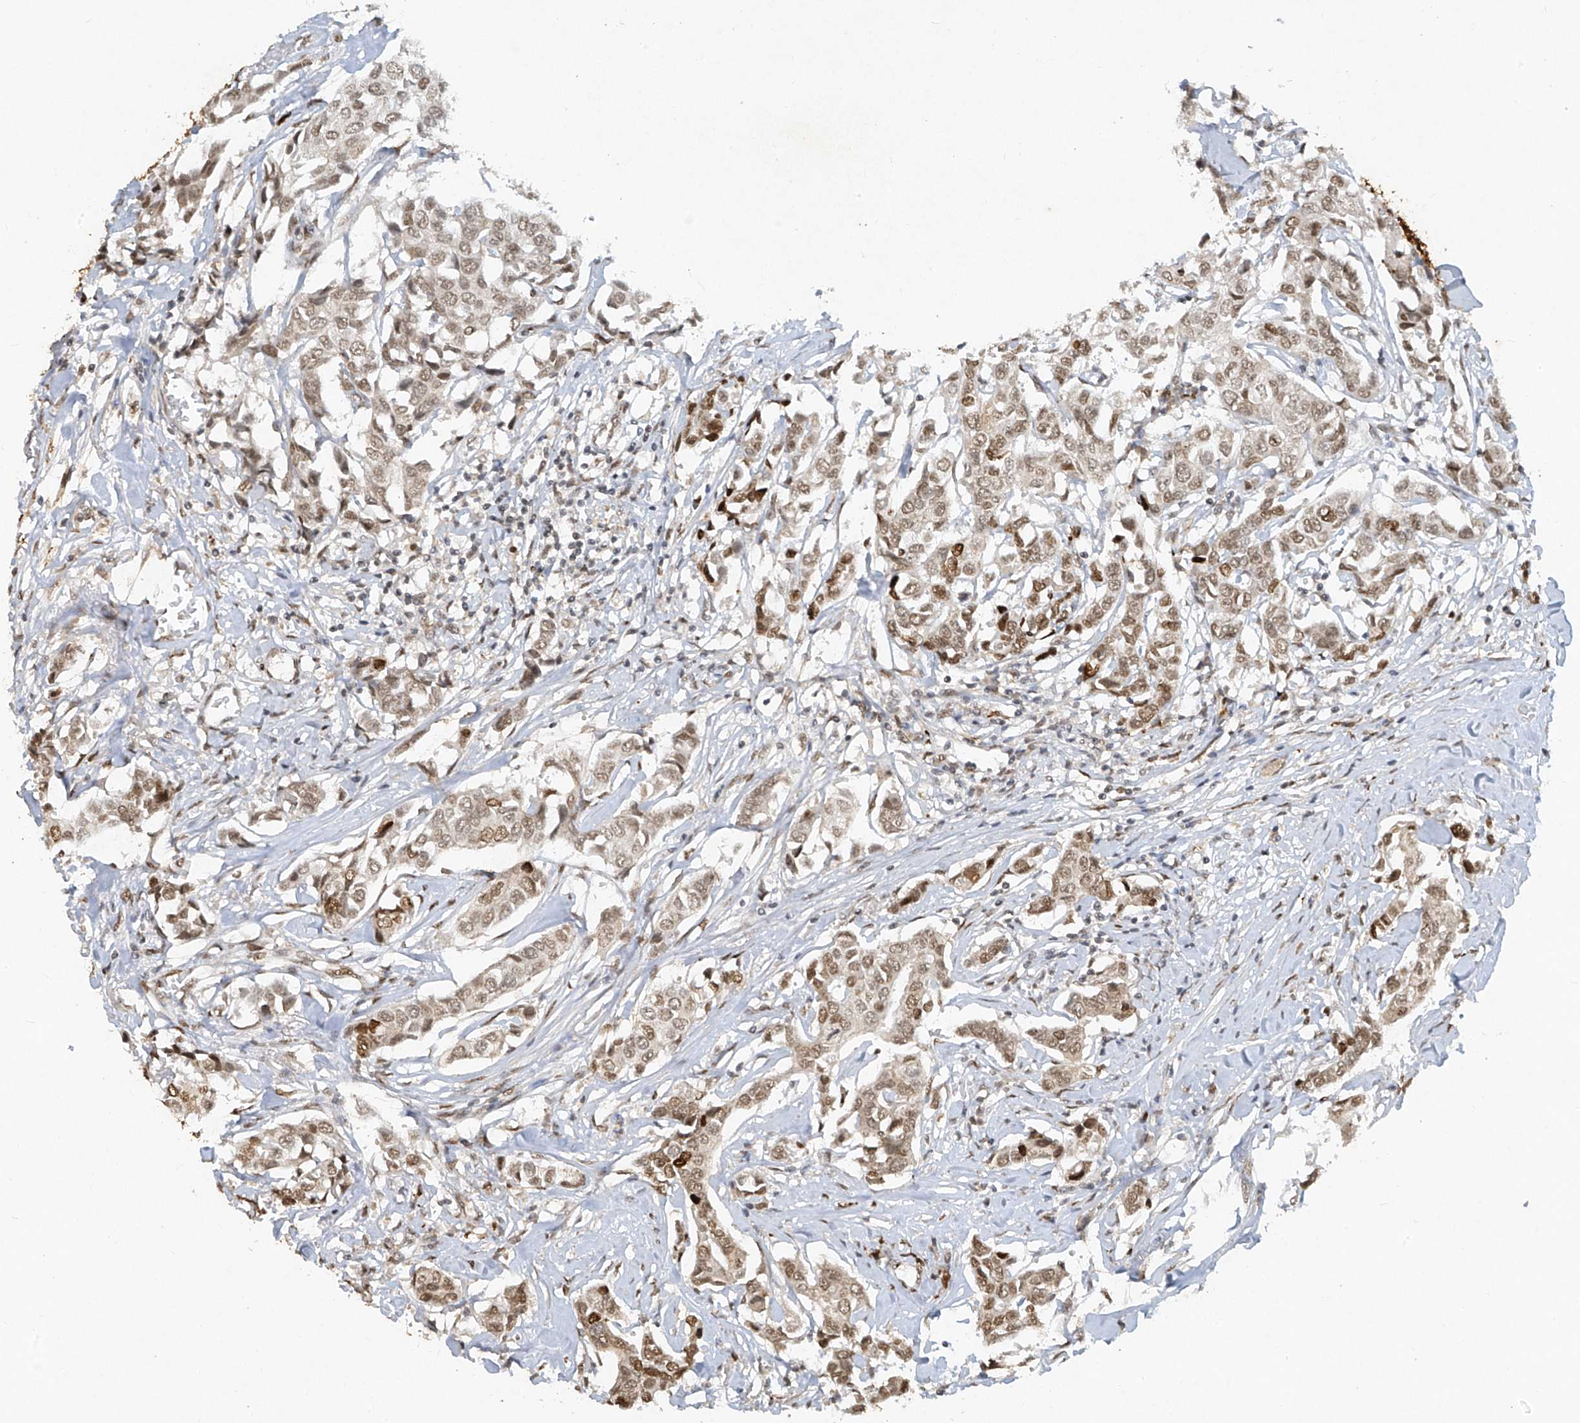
{"staining": {"intensity": "moderate", "quantity": ">75%", "location": "nuclear"}, "tissue": "breast cancer", "cell_type": "Tumor cells", "image_type": "cancer", "snomed": [{"axis": "morphology", "description": "Duct carcinoma"}, {"axis": "topography", "description": "Breast"}], "caption": "Protein staining exhibits moderate nuclear expression in approximately >75% of tumor cells in breast cancer (intraductal carcinoma).", "gene": "ATRIP", "patient": {"sex": "female", "age": 80}}